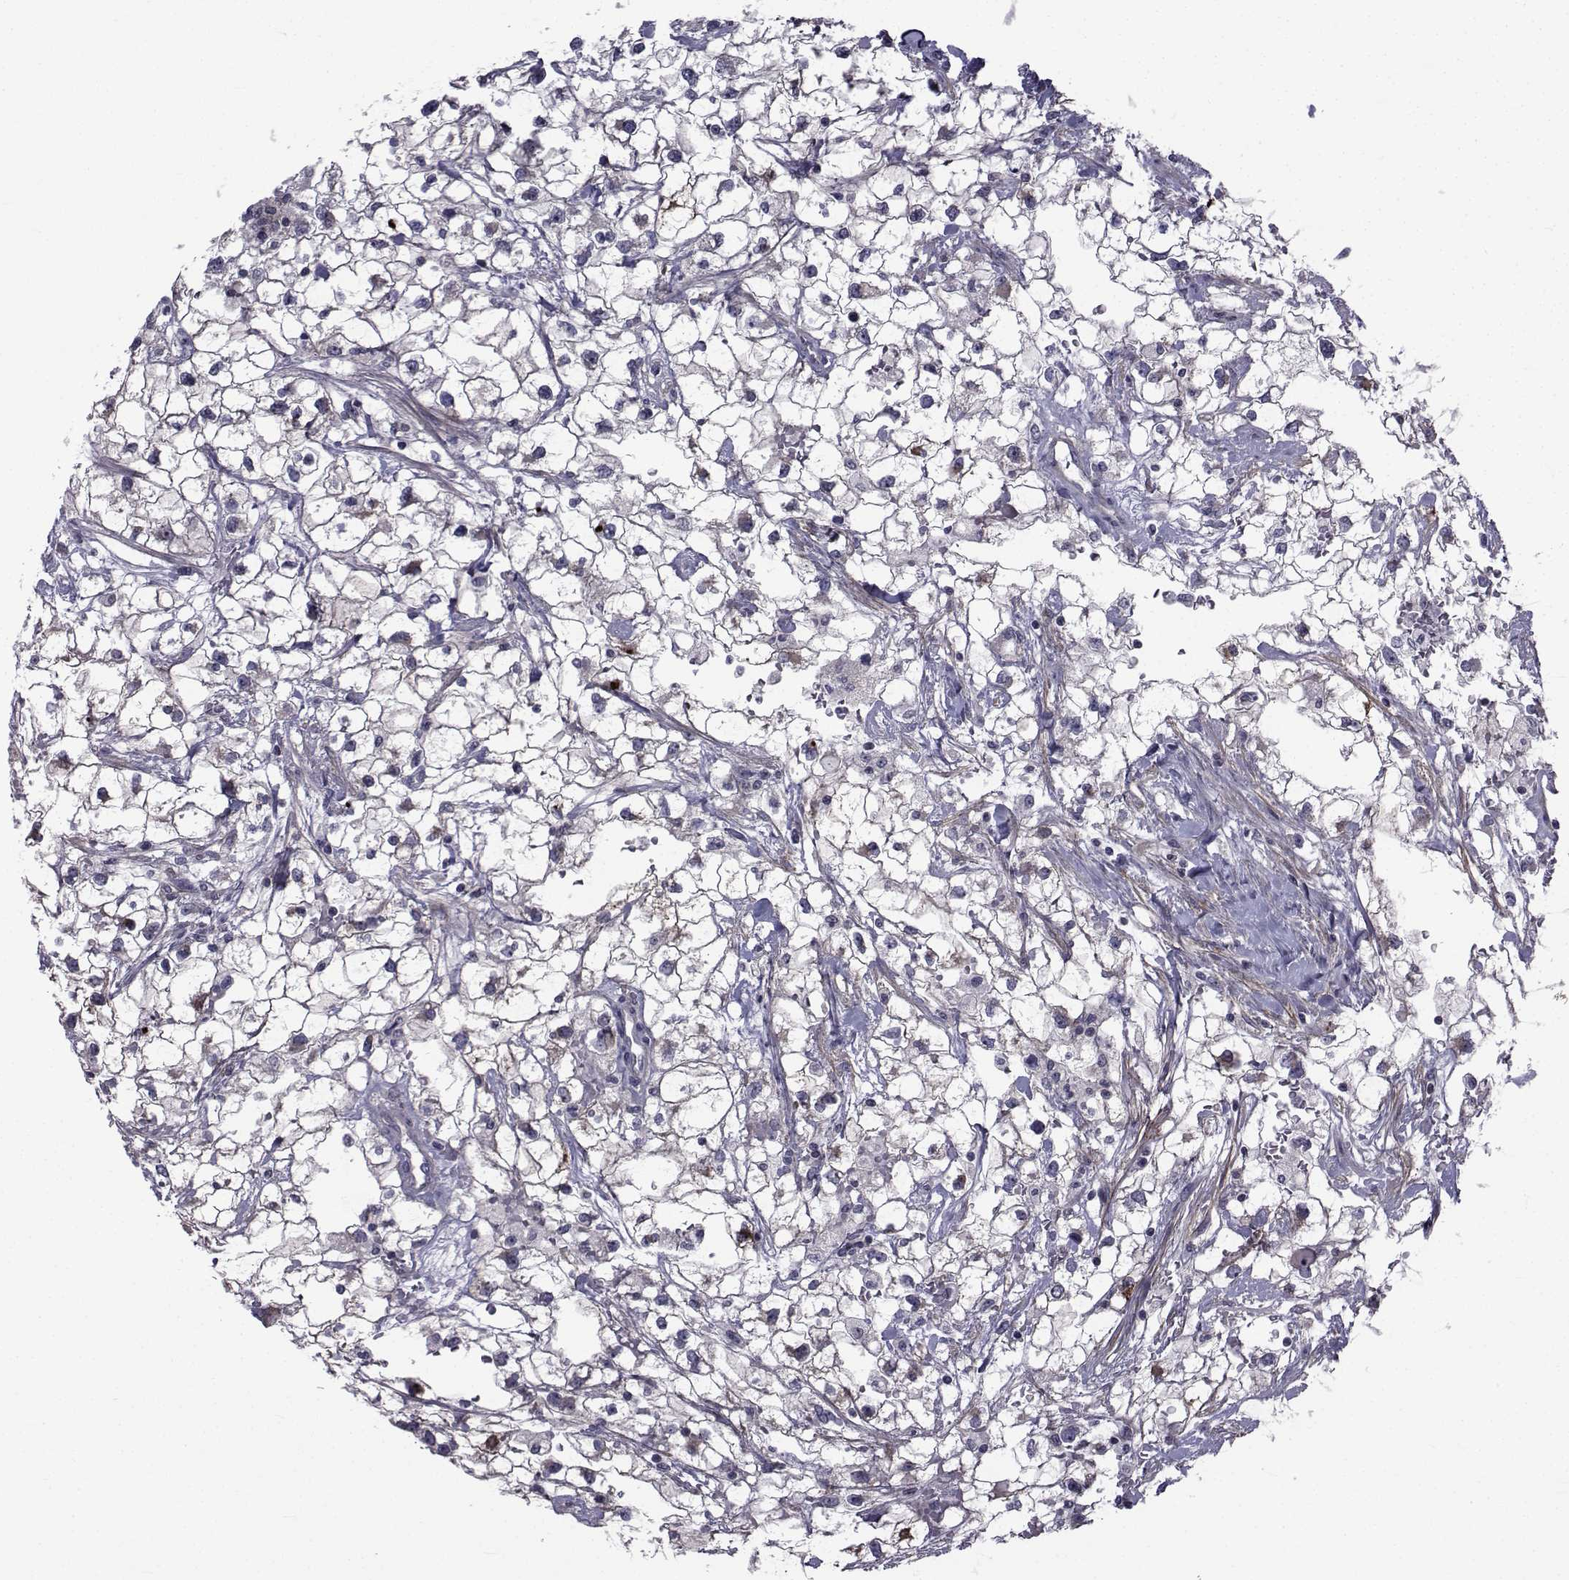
{"staining": {"intensity": "negative", "quantity": "none", "location": "none"}, "tissue": "renal cancer", "cell_type": "Tumor cells", "image_type": "cancer", "snomed": [{"axis": "morphology", "description": "Adenocarcinoma, NOS"}, {"axis": "topography", "description": "Kidney"}], "caption": "IHC photomicrograph of adenocarcinoma (renal) stained for a protein (brown), which exhibits no expression in tumor cells.", "gene": "SLC30A10", "patient": {"sex": "male", "age": 59}}